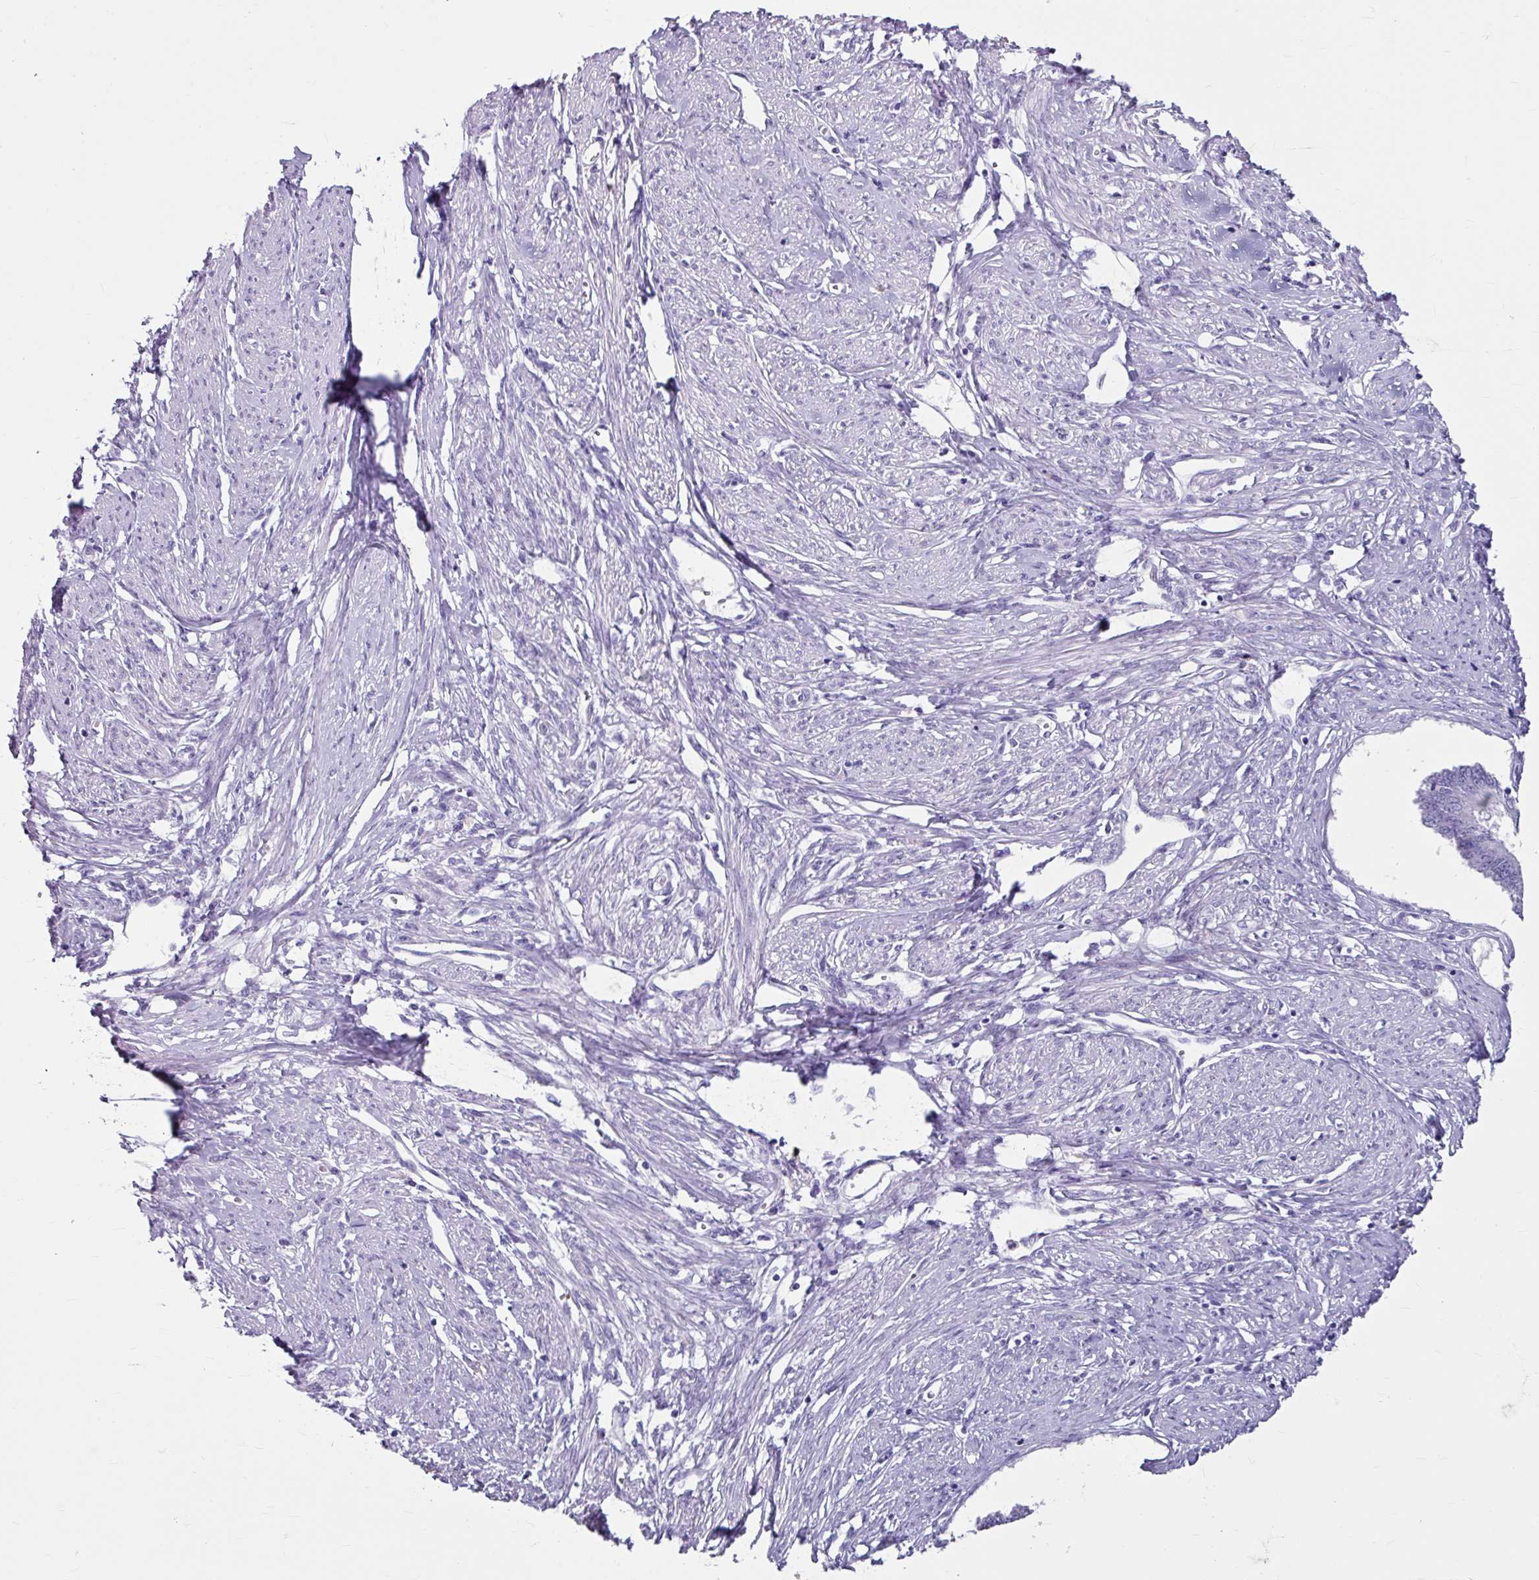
{"staining": {"intensity": "negative", "quantity": "none", "location": "none"}, "tissue": "endometrial cancer", "cell_type": "Tumor cells", "image_type": "cancer", "snomed": [{"axis": "morphology", "description": "Adenocarcinoma, NOS"}, {"axis": "topography", "description": "Endometrium"}], "caption": "Immunohistochemical staining of human endometrial cancer (adenocarcinoma) displays no significant expression in tumor cells. (Brightfield microscopy of DAB immunohistochemistry at high magnification).", "gene": "ANKRD1", "patient": {"sex": "female", "age": 76}}